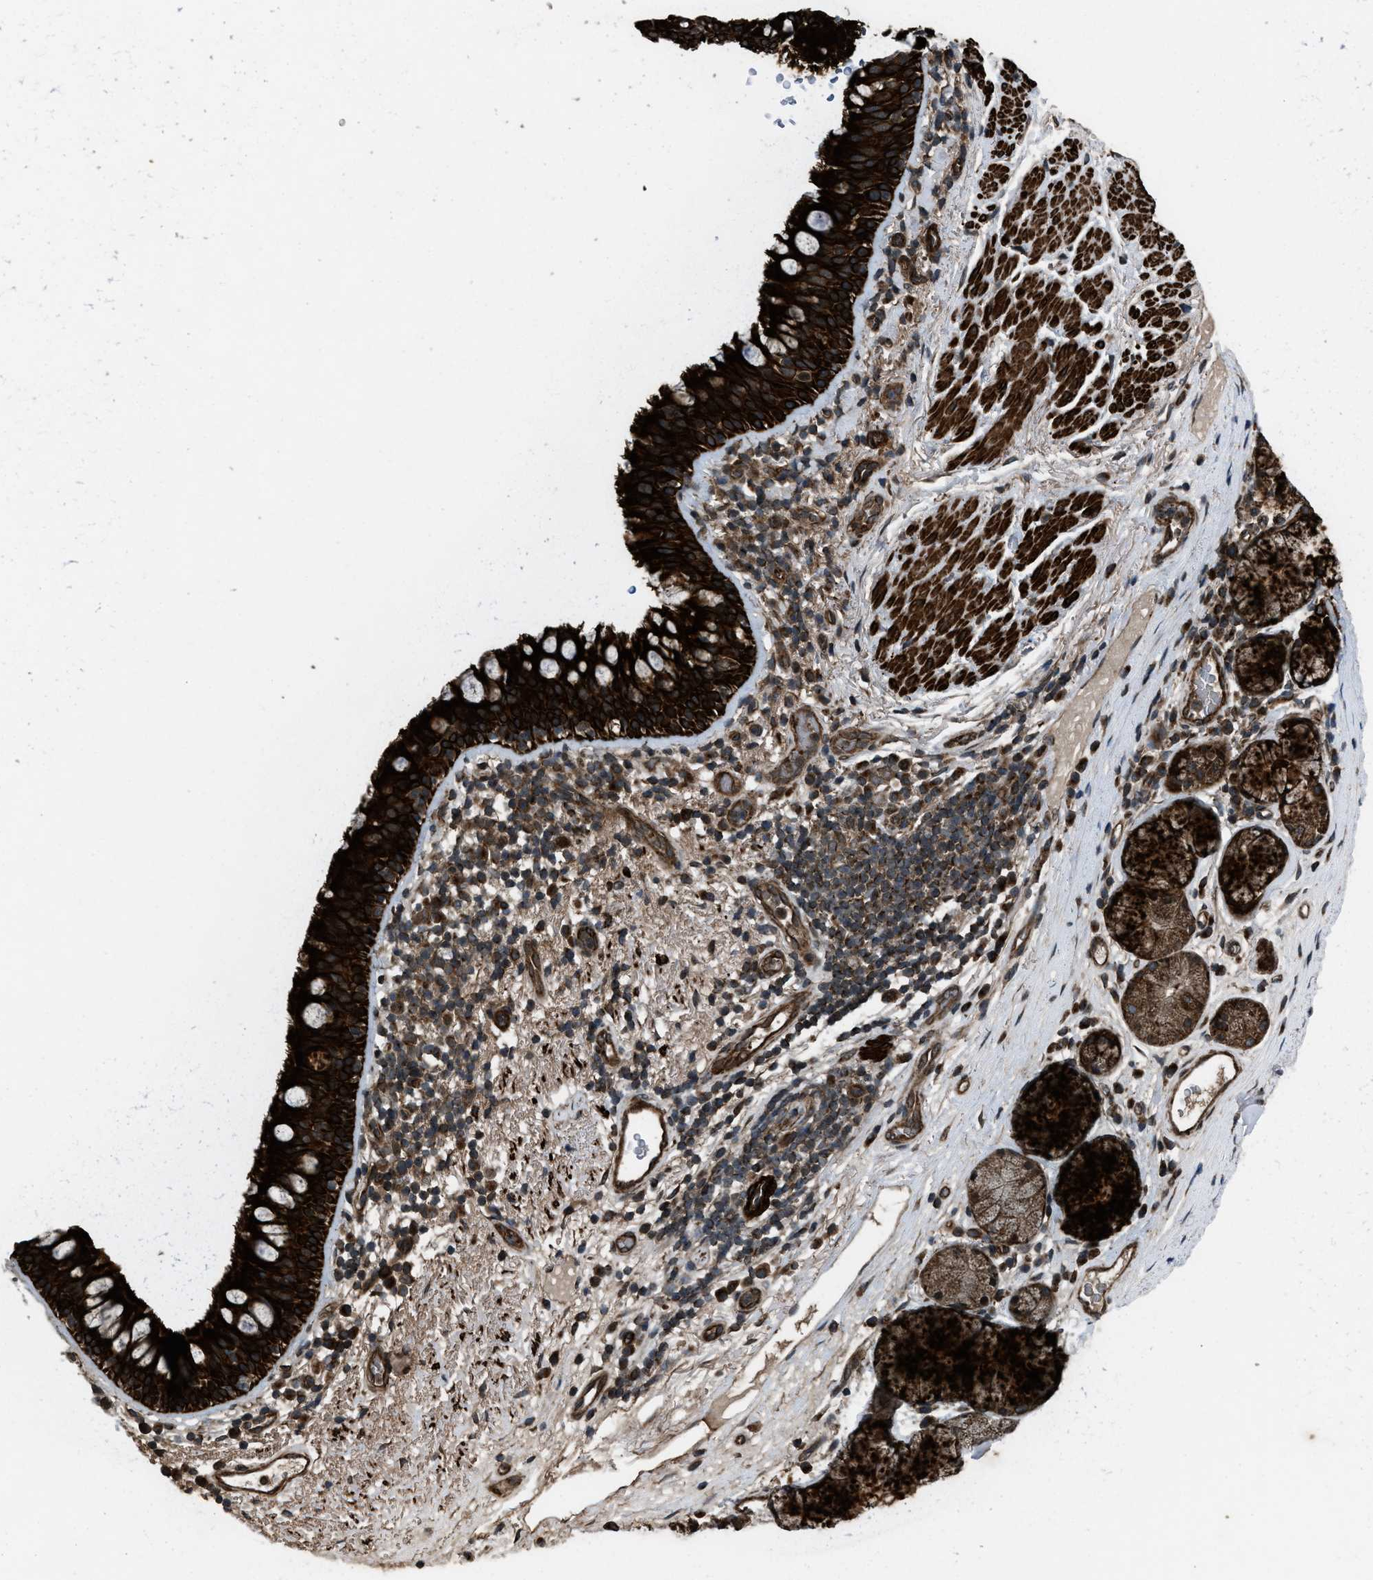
{"staining": {"intensity": "strong", "quantity": ">75%", "location": "cytoplasmic/membranous"}, "tissue": "bronchus", "cell_type": "Respiratory epithelial cells", "image_type": "normal", "snomed": [{"axis": "morphology", "description": "Normal tissue, NOS"}, {"axis": "morphology", "description": "Inflammation, NOS"}, {"axis": "topography", "description": "Cartilage tissue"}, {"axis": "topography", "description": "Bronchus"}], "caption": "Normal bronchus shows strong cytoplasmic/membranous staining in about >75% of respiratory epithelial cells.", "gene": "IRAK4", "patient": {"sex": "male", "age": 77}}